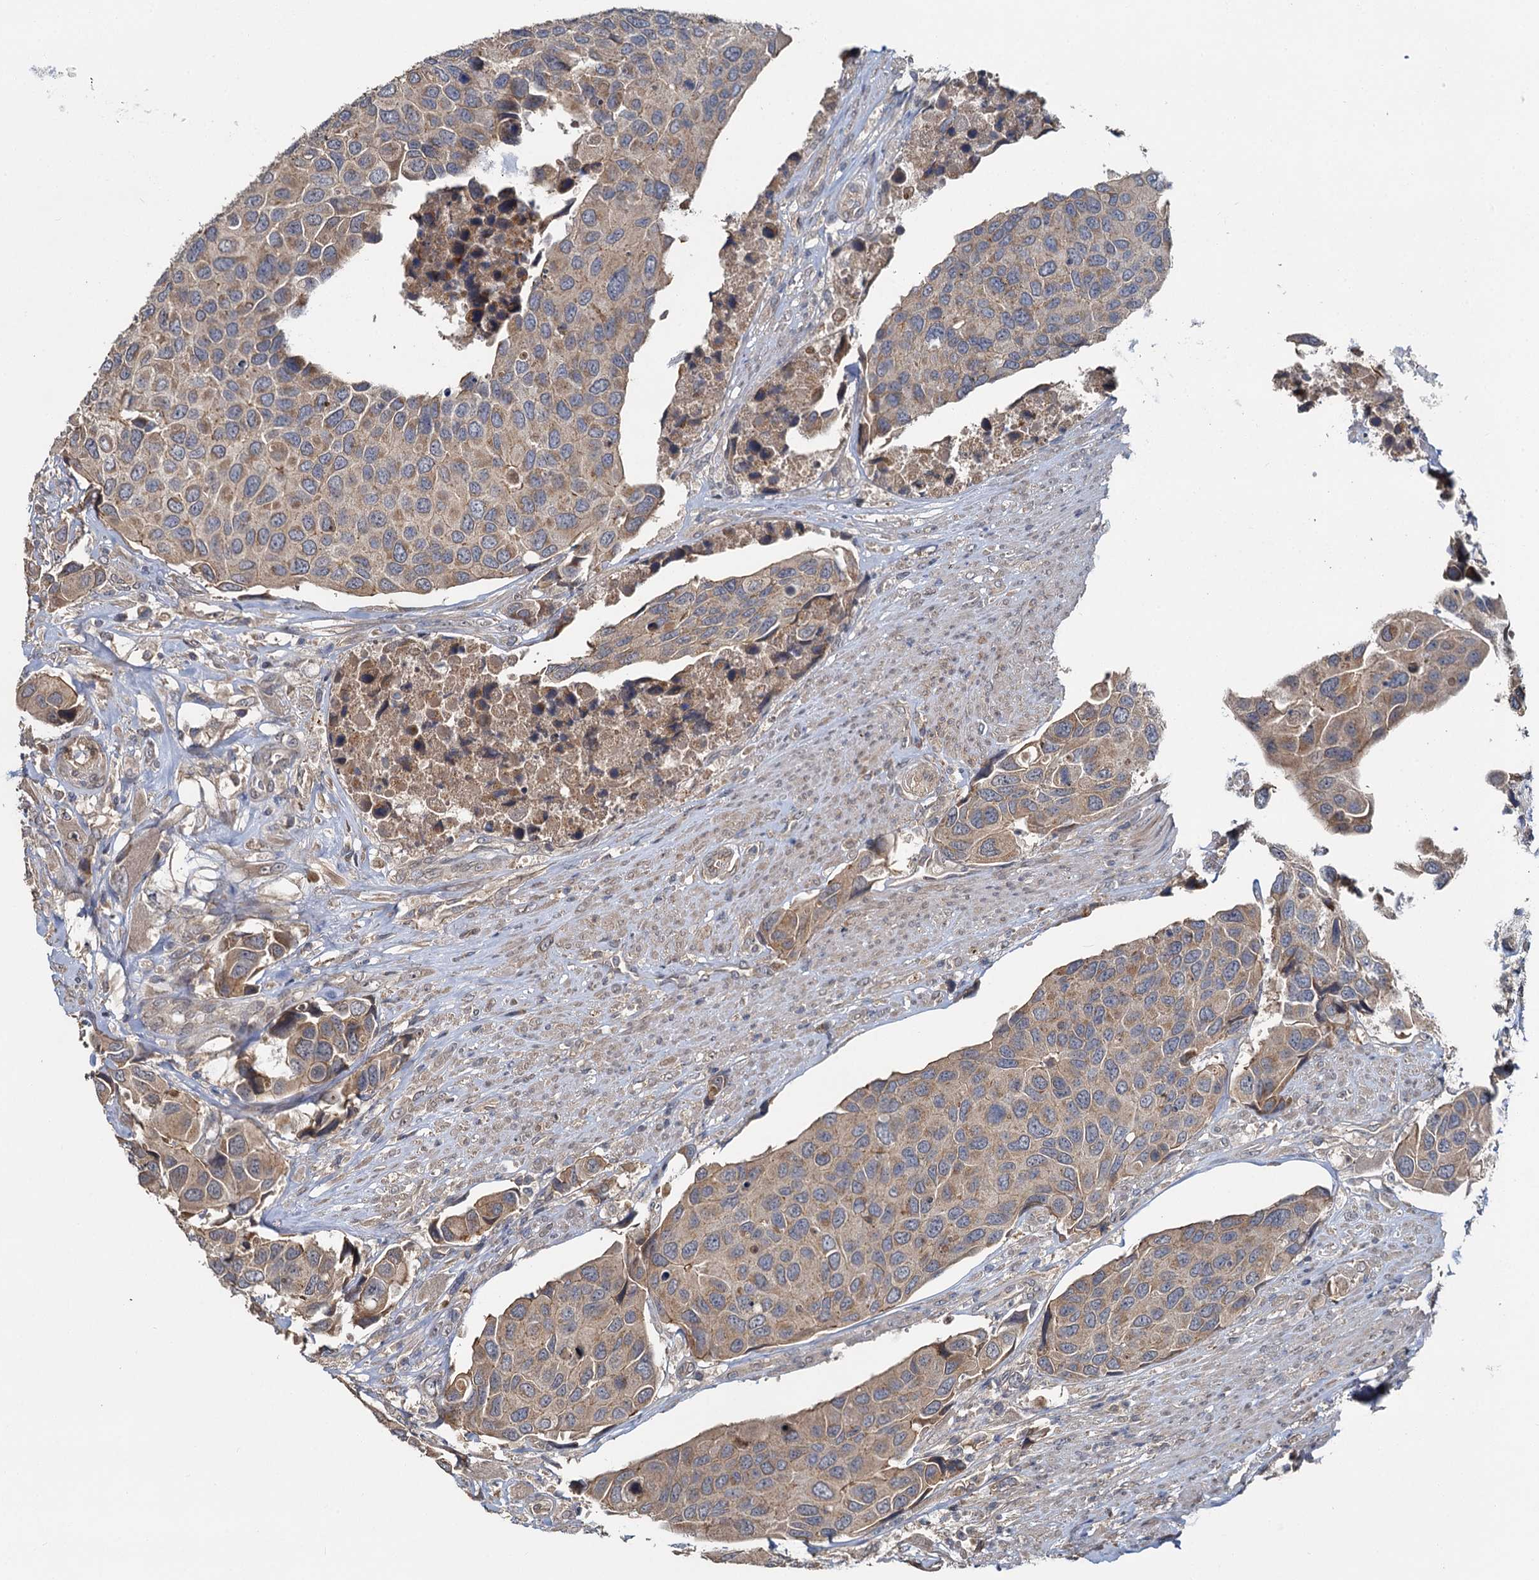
{"staining": {"intensity": "weak", "quantity": ">75%", "location": "cytoplasmic/membranous"}, "tissue": "urothelial cancer", "cell_type": "Tumor cells", "image_type": "cancer", "snomed": [{"axis": "morphology", "description": "Urothelial carcinoma, High grade"}, {"axis": "topography", "description": "Urinary bladder"}], "caption": "IHC micrograph of neoplastic tissue: urothelial cancer stained using IHC exhibits low levels of weak protein expression localized specifically in the cytoplasmic/membranous of tumor cells, appearing as a cytoplasmic/membranous brown color.", "gene": "ZNF324", "patient": {"sex": "male", "age": 74}}